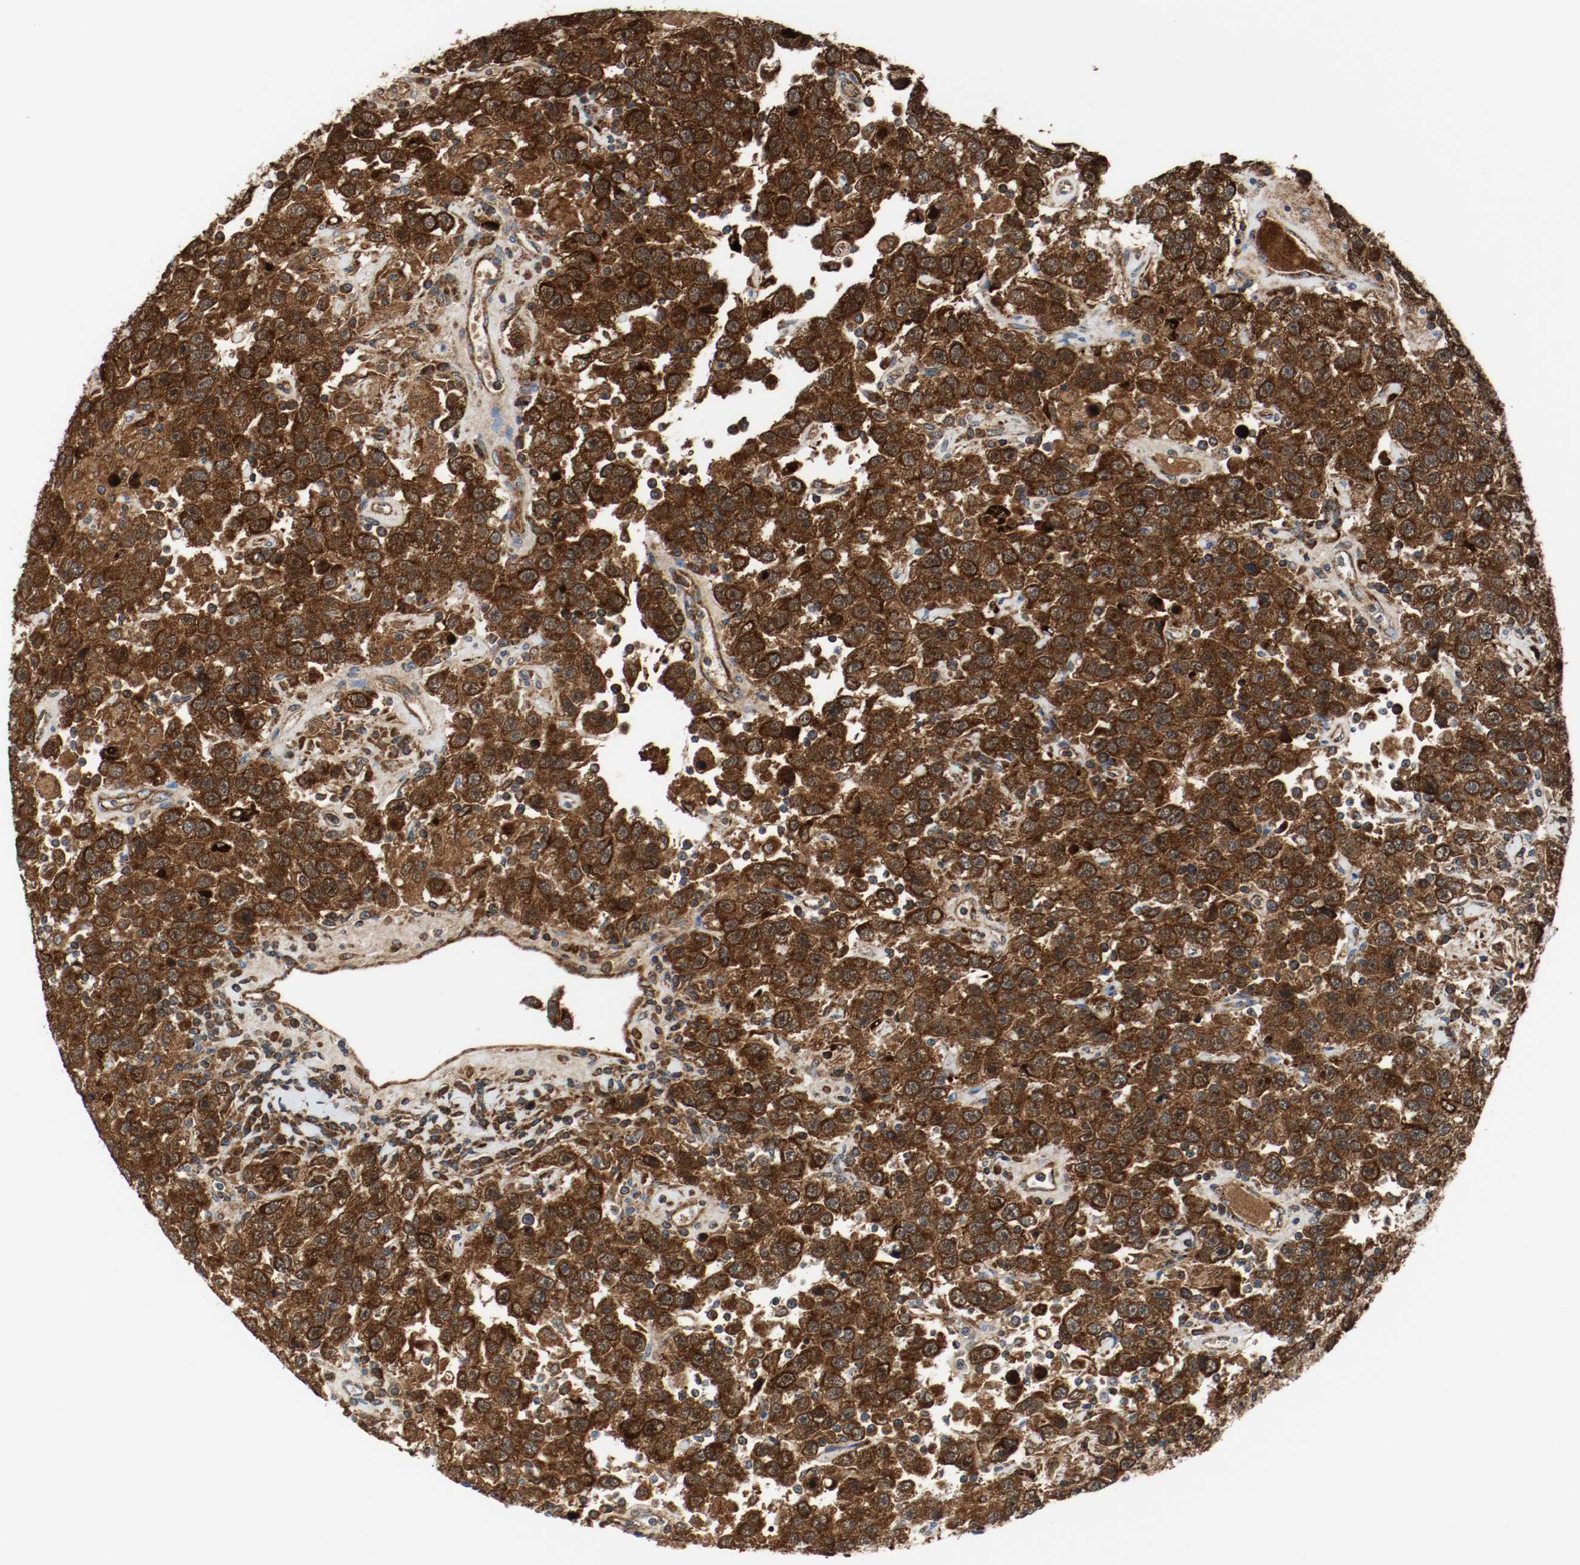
{"staining": {"intensity": "strong", "quantity": ">75%", "location": "cytoplasmic/membranous"}, "tissue": "testis cancer", "cell_type": "Tumor cells", "image_type": "cancer", "snomed": [{"axis": "morphology", "description": "Seminoma, NOS"}, {"axis": "topography", "description": "Testis"}], "caption": "Brown immunohistochemical staining in human seminoma (testis) displays strong cytoplasmic/membranous staining in about >75% of tumor cells.", "gene": "TXNRD1", "patient": {"sex": "male", "age": 41}}